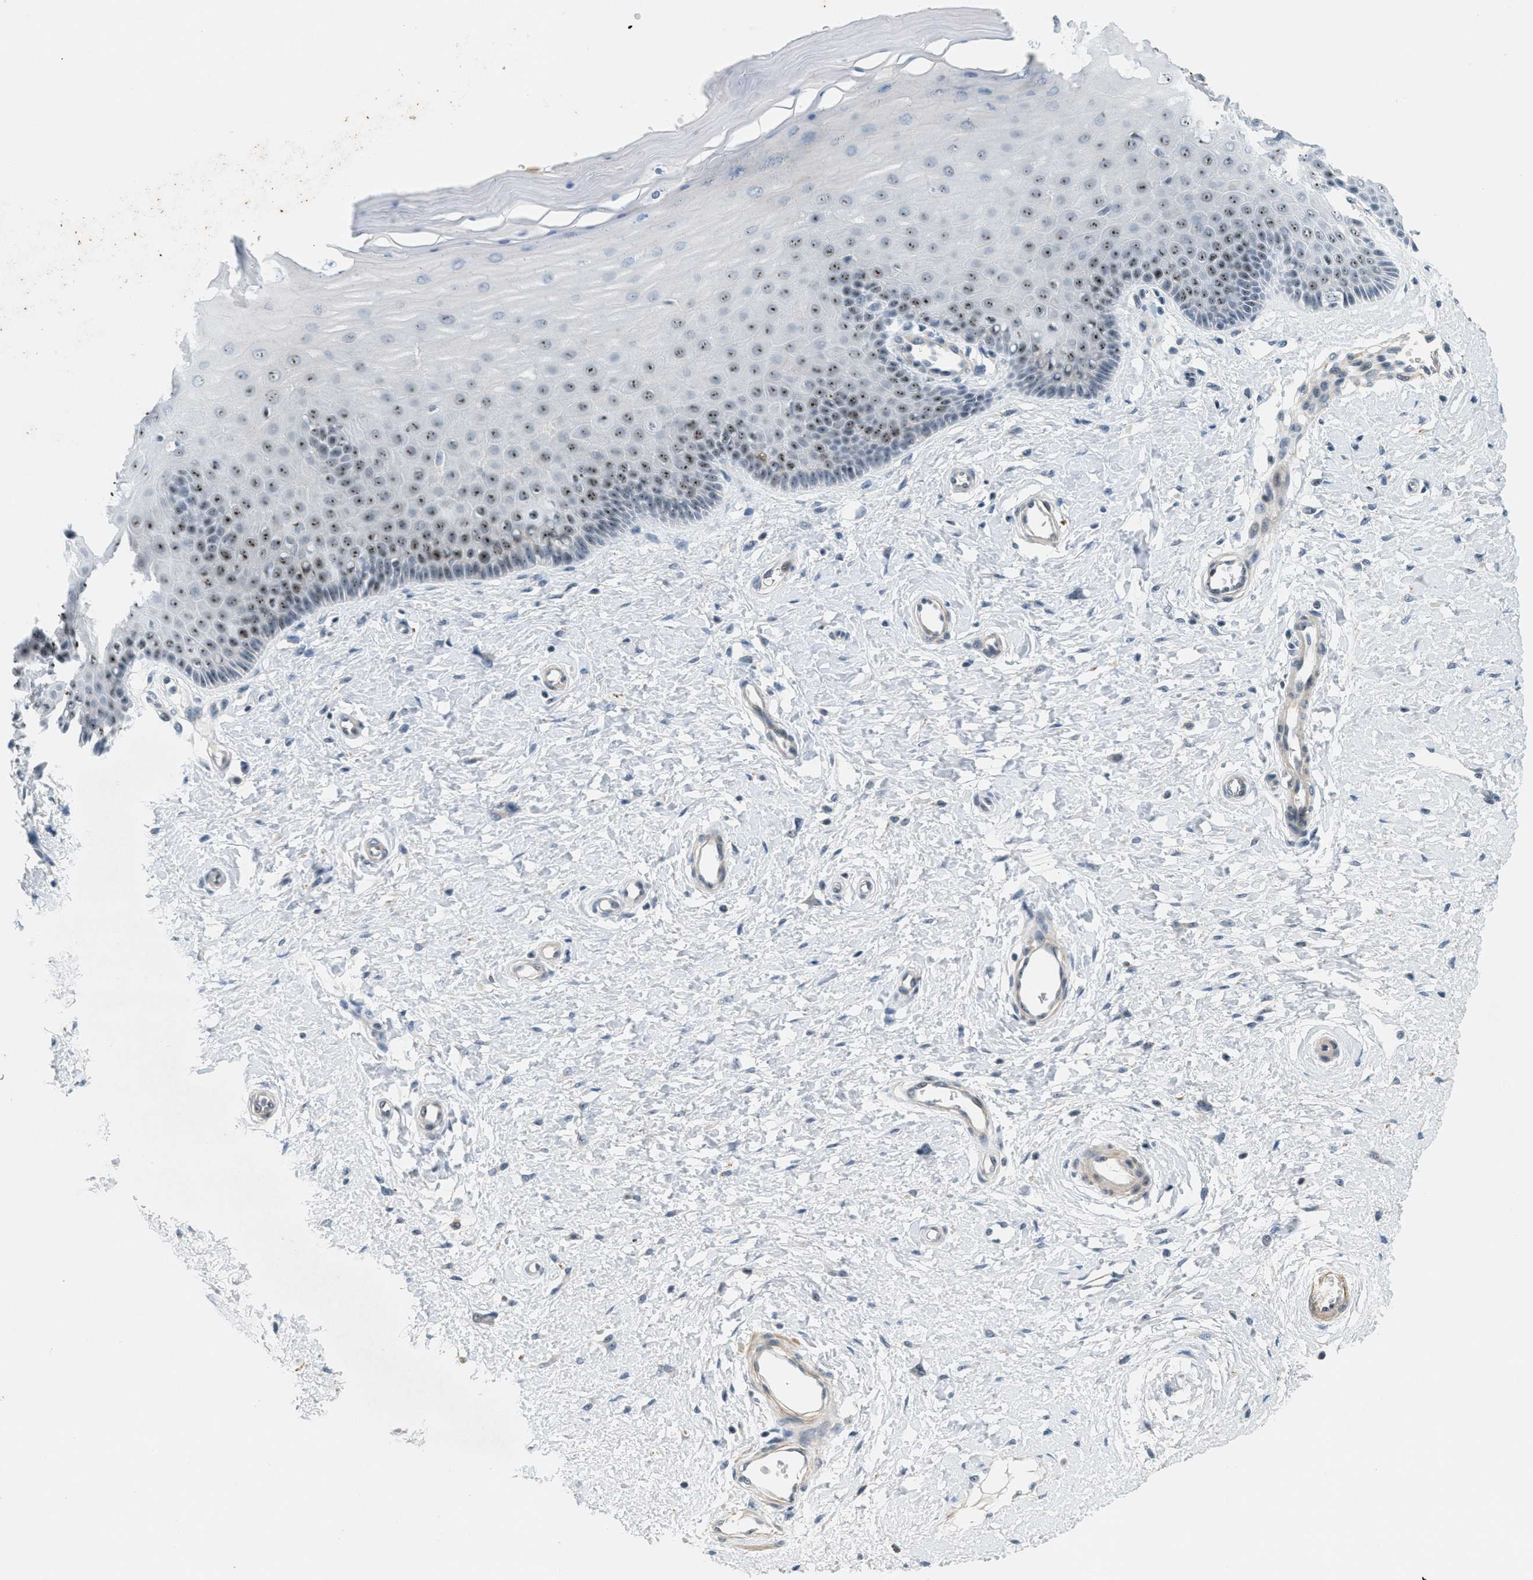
{"staining": {"intensity": "moderate", "quantity": "<25%", "location": "cytoplasmic/membranous"}, "tissue": "cervix", "cell_type": "Glandular cells", "image_type": "normal", "snomed": [{"axis": "morphology", "description": "Normal tissue, NOS"}, {"axis": "topography", "description": "Cervix"}], "caption": "This micrograph shows IHC staining of benign human cervix, with low moderate cytoplasmic/membranous staining in about <25% of glandular cells.", "gene": "DDX47", "patient": {"sex": "female", "age": 55}}